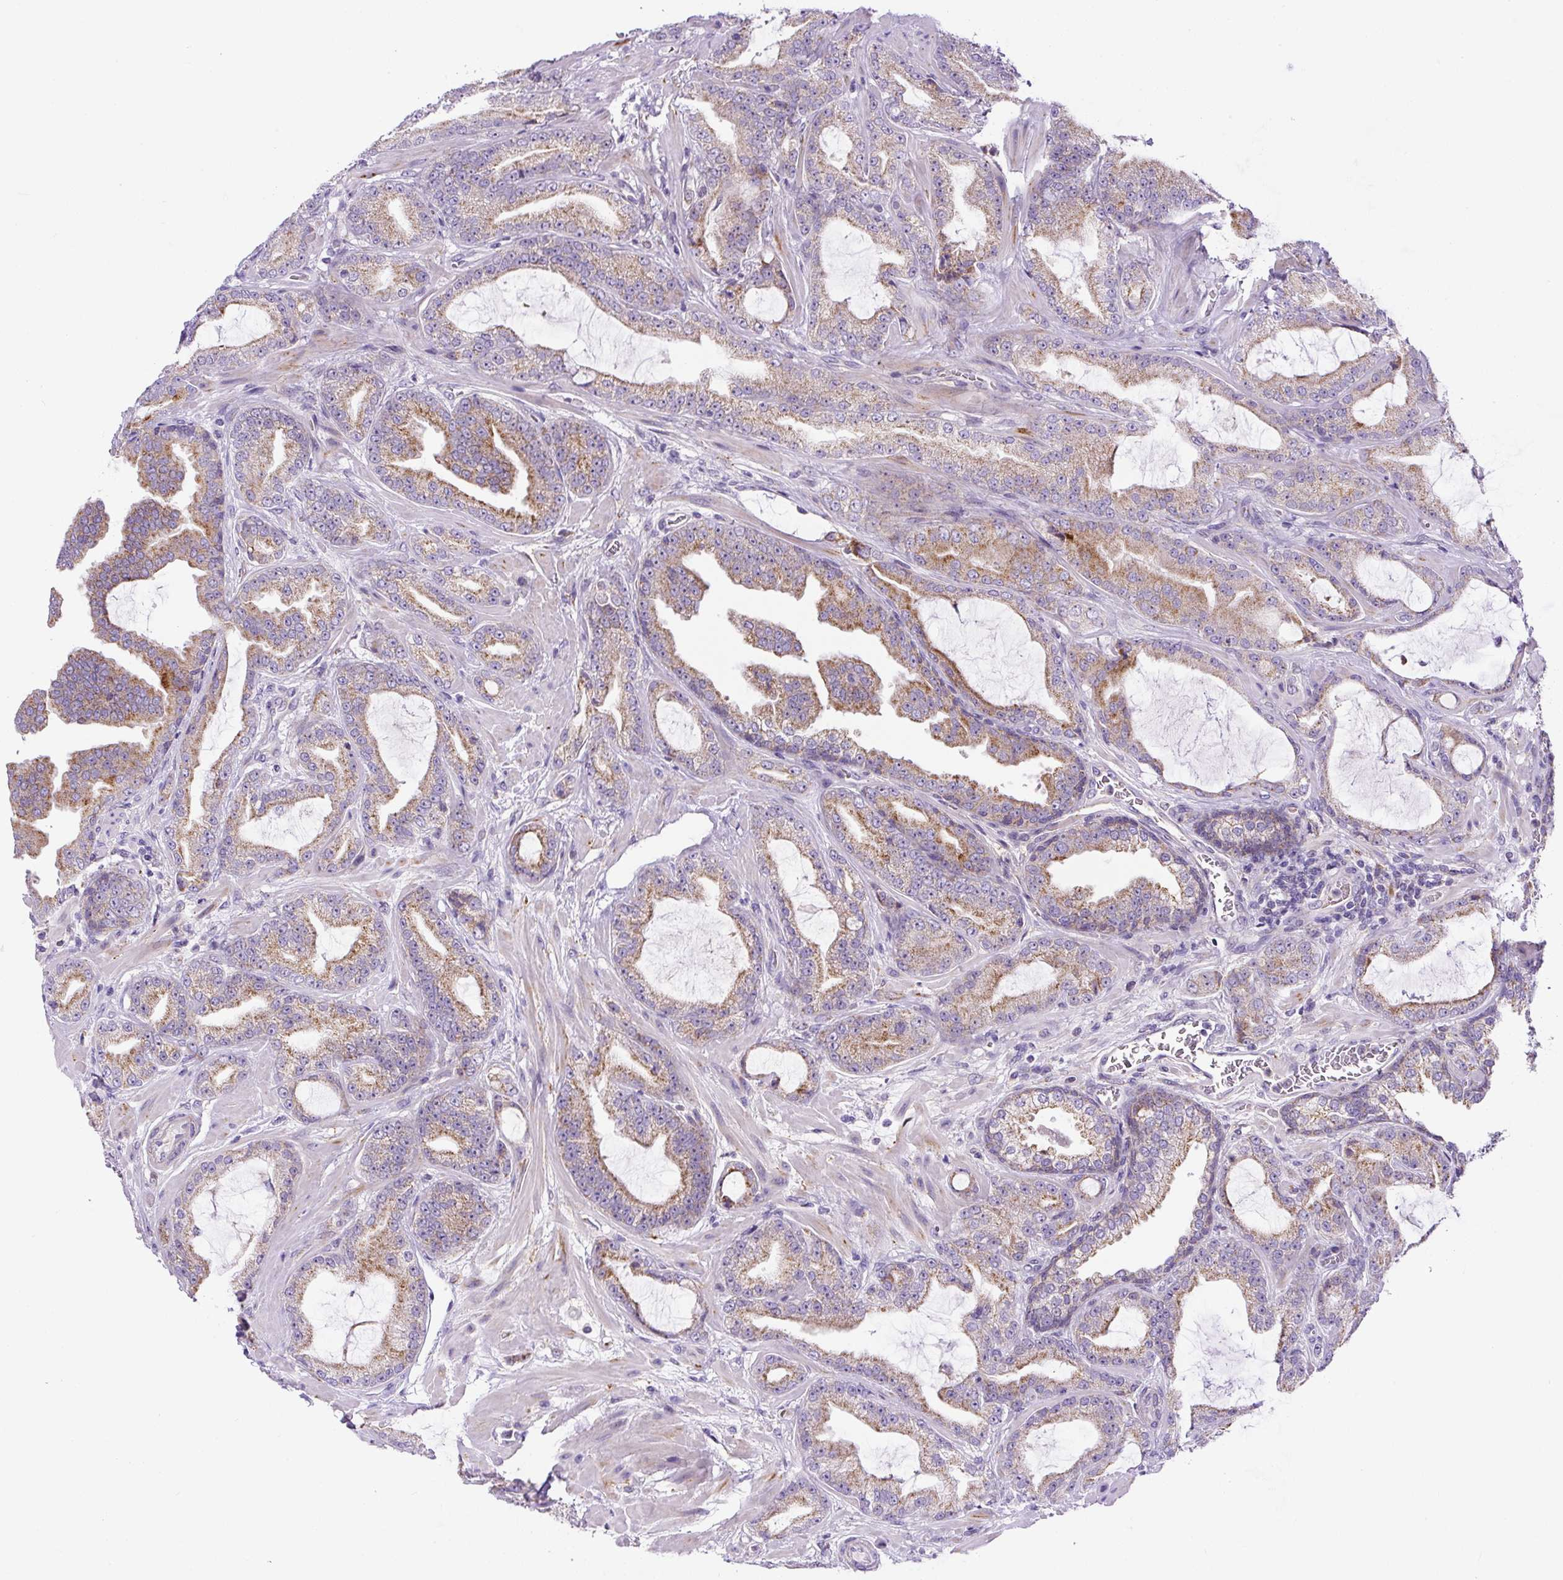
{"staining": {"intensity": "moderate", "quantity": "25%-75%", "location": "cytoplasmic/membranous"}, "tissue": "prostate cancer", "cell_type": "Tumor cells", "image_type": "cancer", "snomed": [{"axis": "morphology", "description": "Adenocarcinoma, High grade"}, {"axis": "topography", "description": "Prostate"}], "caption": "Immunohistochemistry of human prostate cancer (high-grade adenocarcinoma) exhibits medium levels of moderate cytoplasmic/membranous expression in approximately 25%-75% of tumor cells.", "gene": "ZNF596", "patient": {"sex": "male", "age": 68}}